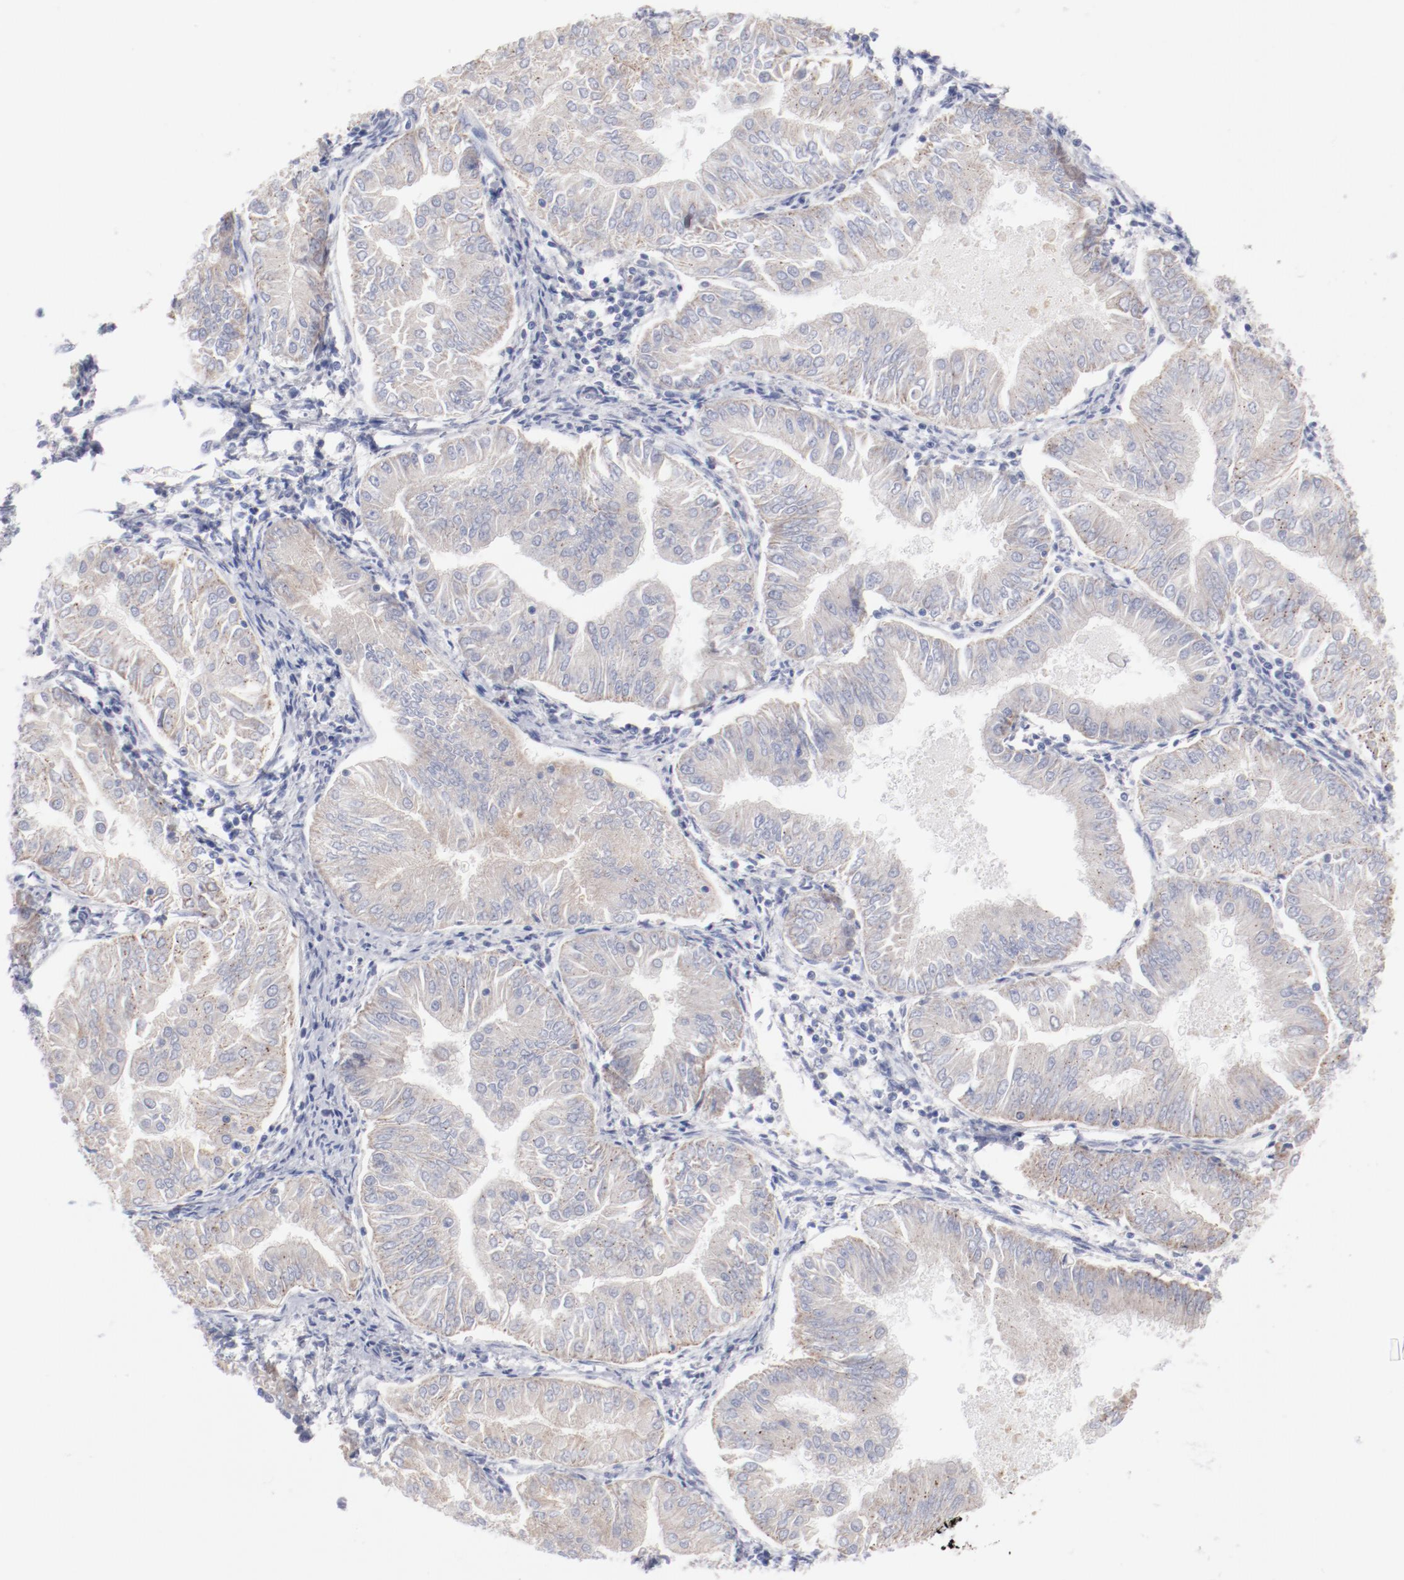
{"staining": {"intensity": "weak", "quantity": ">75%", "location": "cytoplasmic/membranous"}, "tissue": "endometrial cancer", "cell_type": "Tumor cells", "image_type": "cancer", "snomed": [{"axis": "morphology", "description": "Adenocarcinoma, NOS"}, {"axis": "topography", "description": "Endometrium"}], "caption": "The histopathology image demonstrates immunohistochemical staining of endometrial adenocarcinoma. There is weak cytoplasmic/membranous staining is seen in approximately >75% of tumor cells.", "gene": "CPE", "patient": {"sex": "female", "age": 53}}